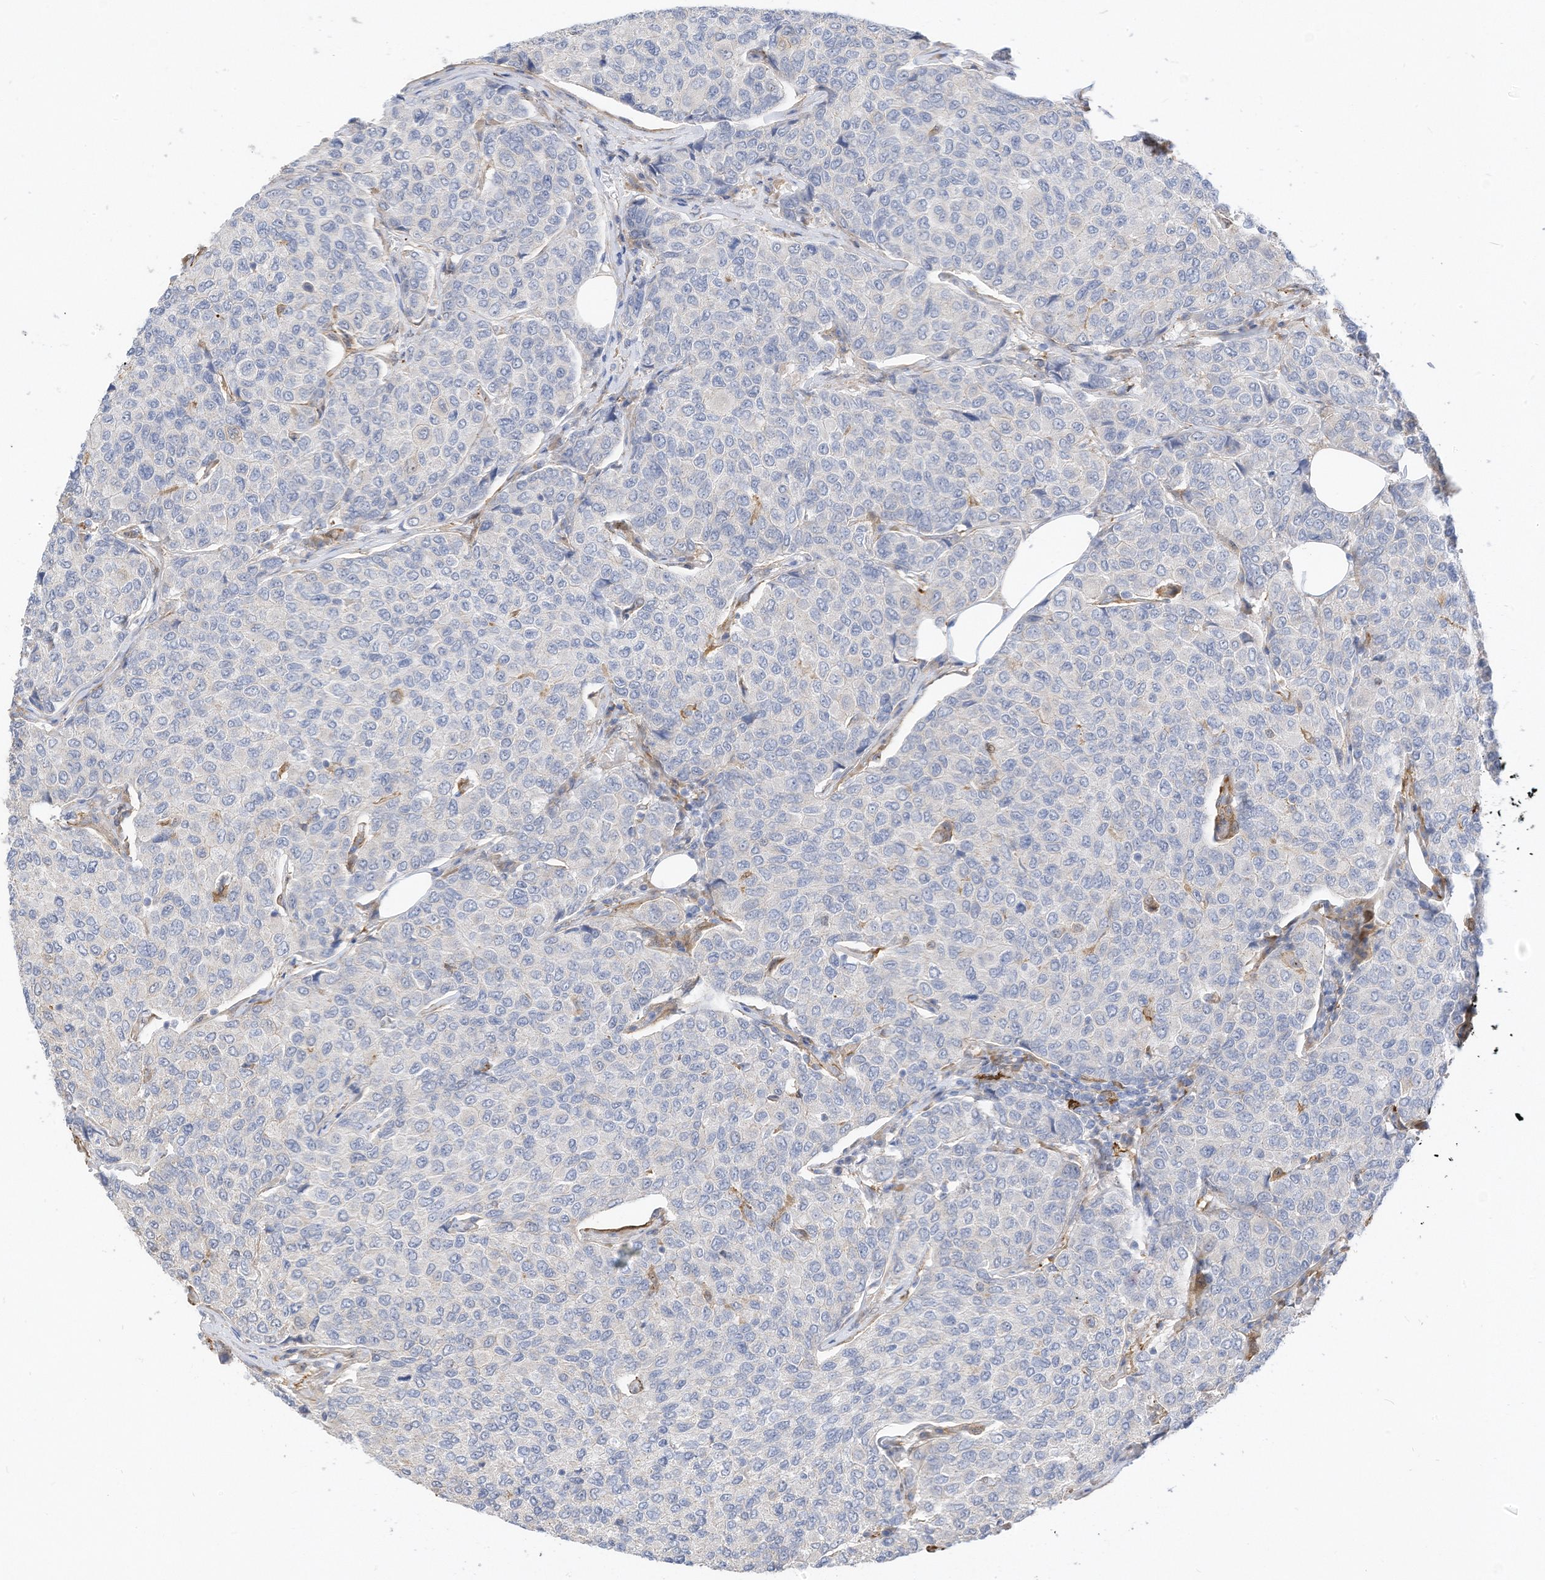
{"staining": {"intensity": "negative", "quantity": "none", "location": "none"}, "tissue": "breast cancer", "cell_type": "Tumor cells", "image_type": "cancer", "snomed": [{"axis": "morphology", "description": "Duct carcinoma"}, {"axis": "topography", "description": "Breast"}], "caption": "There is no significant staining in tumor cells of breast cancer (infiltrating ductal carcinoma).", "gene": "ATP13A1", "patient": {"sex": "female", "age": 55}}